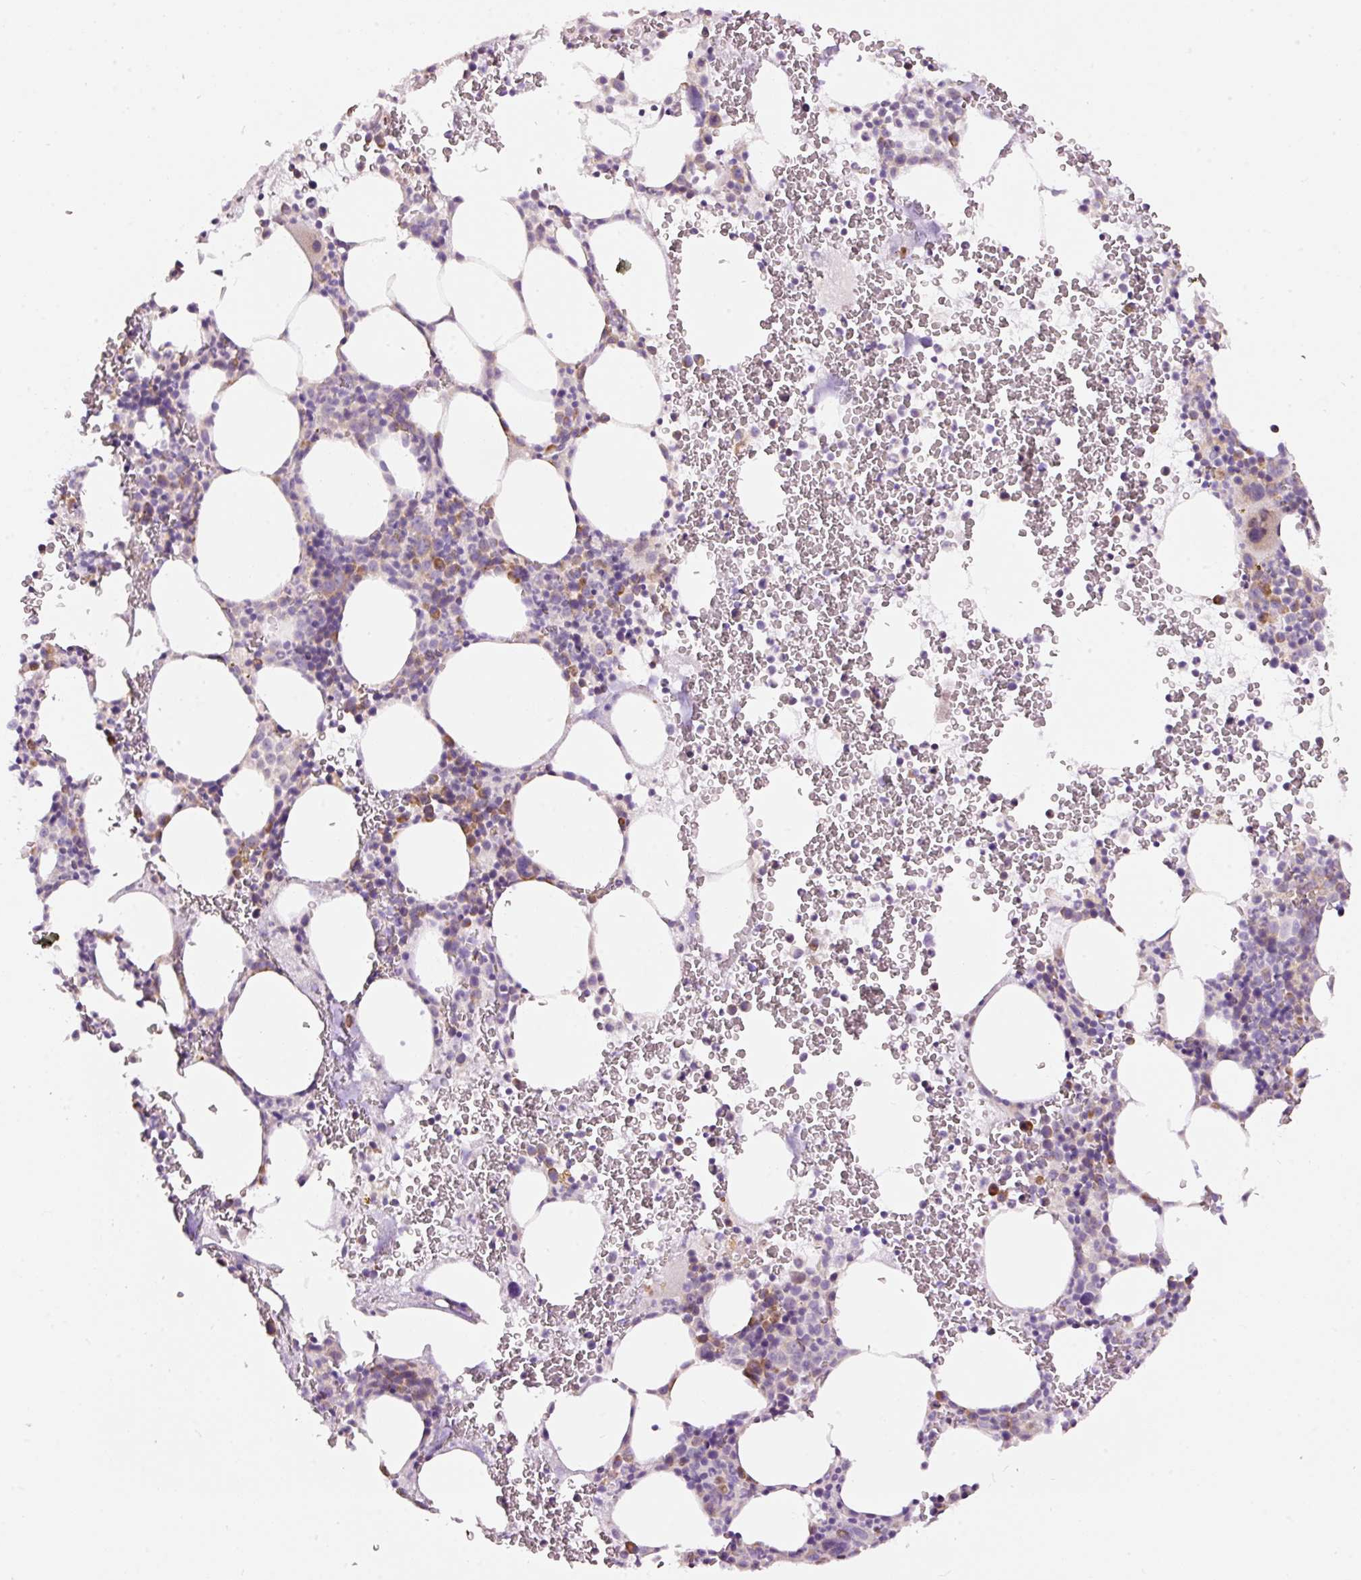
{"staining": {"intensity": "moderate", "quantity": "<25%", "location": "cytoplasmic/membranous"}, "tissue": "bone marrow", "cell_type": "Hematopoietic cells", "image_type": "normal", "snomed": [{"axis": "morphology", "description": "Normal tissue, NOS"}, {"axis": "topography", "description": "Bone marrow"}], "caption": "The micrograph reveals immunohistochemical staining of unremarkable bone marrow. There is moderate cytoplasmic/membranous positivity is appreciated in about <25% of hematopoietic cells.", "gene": "RSPO2", "patient": {"sex": "male", "age": 62}}